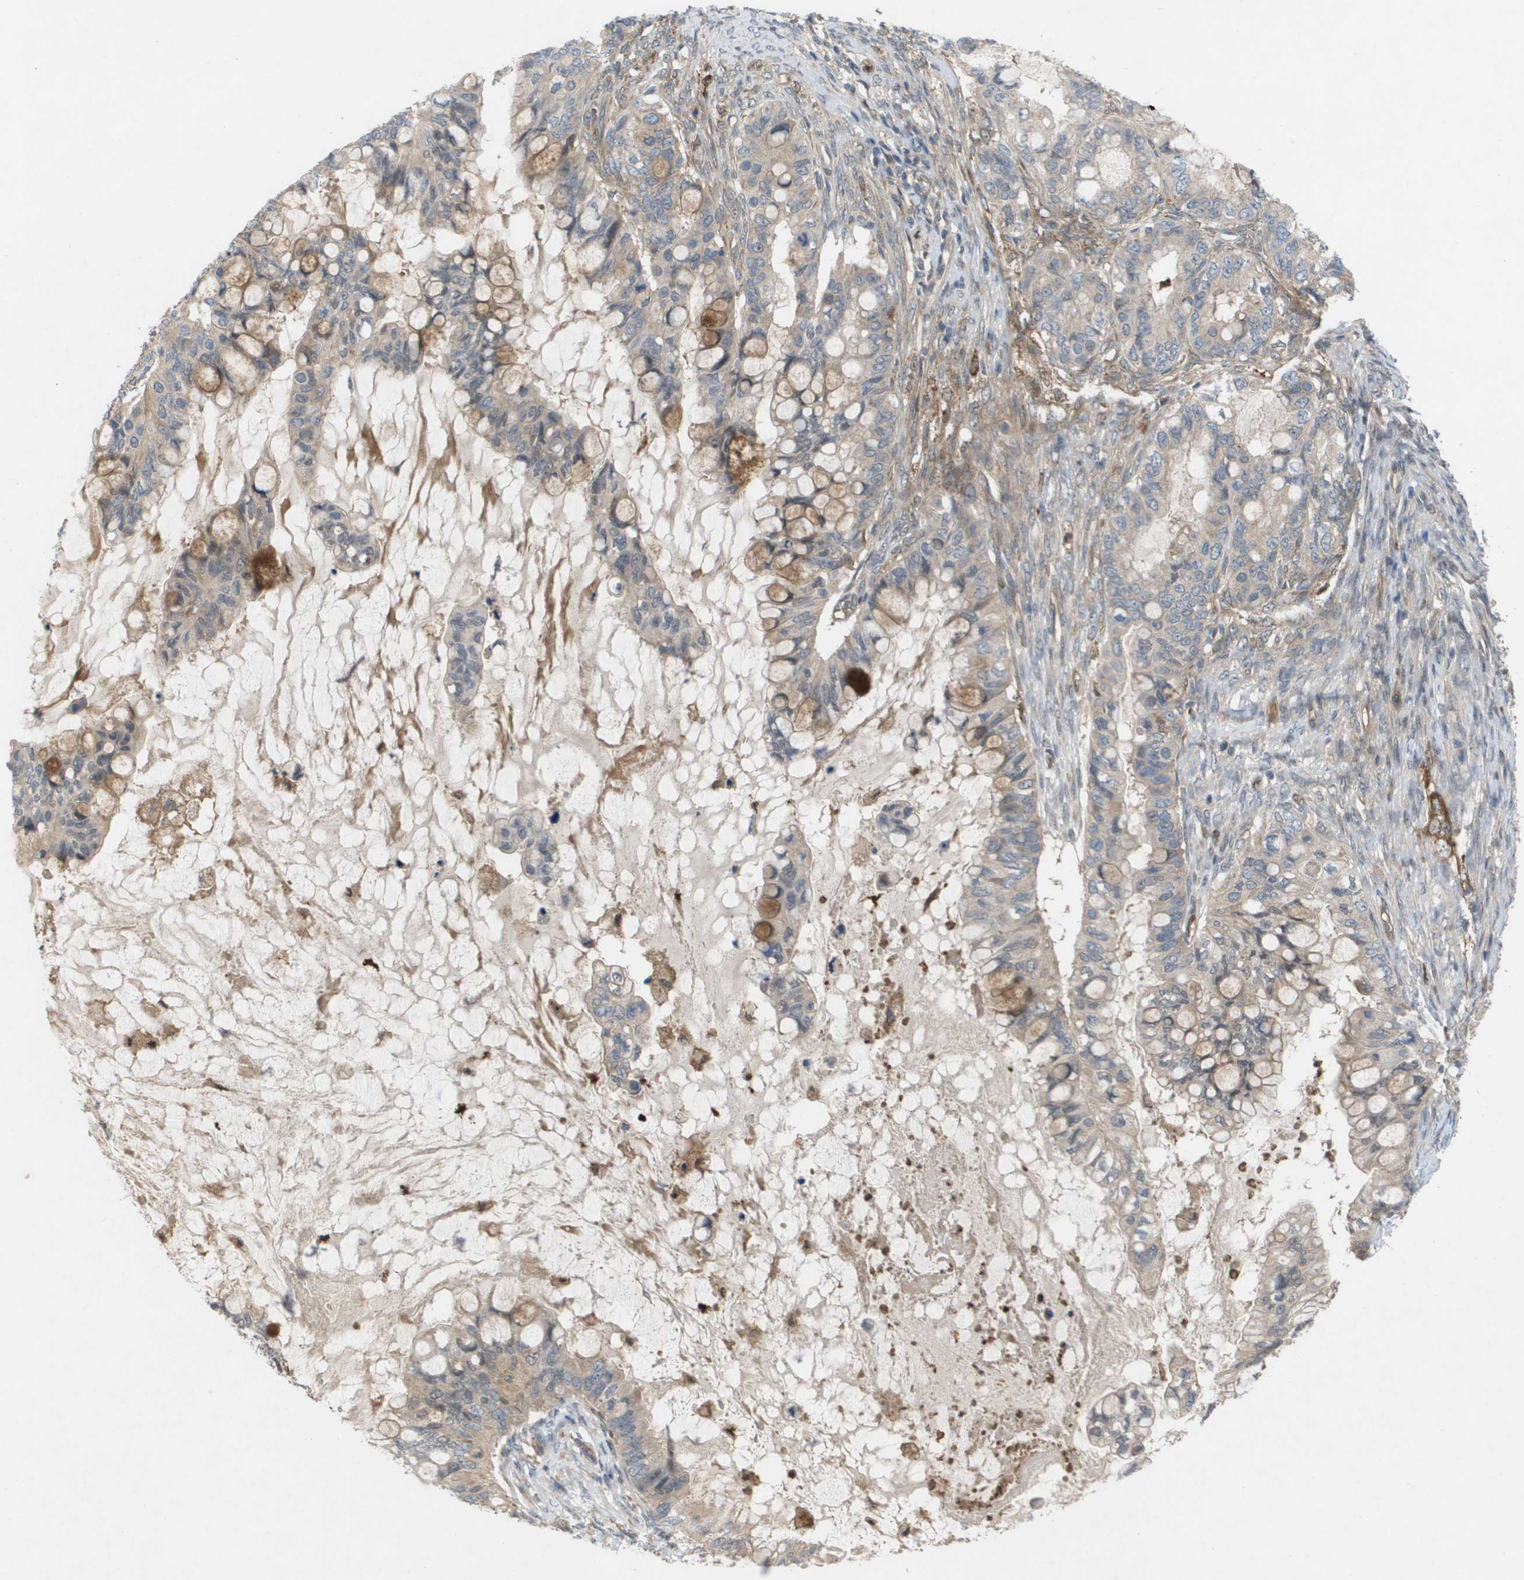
{"staining": {"intensity": "moderate", "quantity": "25%-75%", "location": "cytoplasmic/membranous"}, "tissue": "ovarian cancer", "cell_type": "Tumor cells", "image_type": "cancer", "snomed": [{"axis": "morphology", "description": "Cystadenocarcinoma, mucinous, NOS"}, {"axis": "topography", "description": "Ovary"}], "caption": "A brown stain highlights moderate cytoplasmic/membranous positivity of a protein in human mucinous cystadenocarcinoma (ovarian) tumor cells.", "gene": "PALD1", "patient": {"sex": "female", "age": 80}}